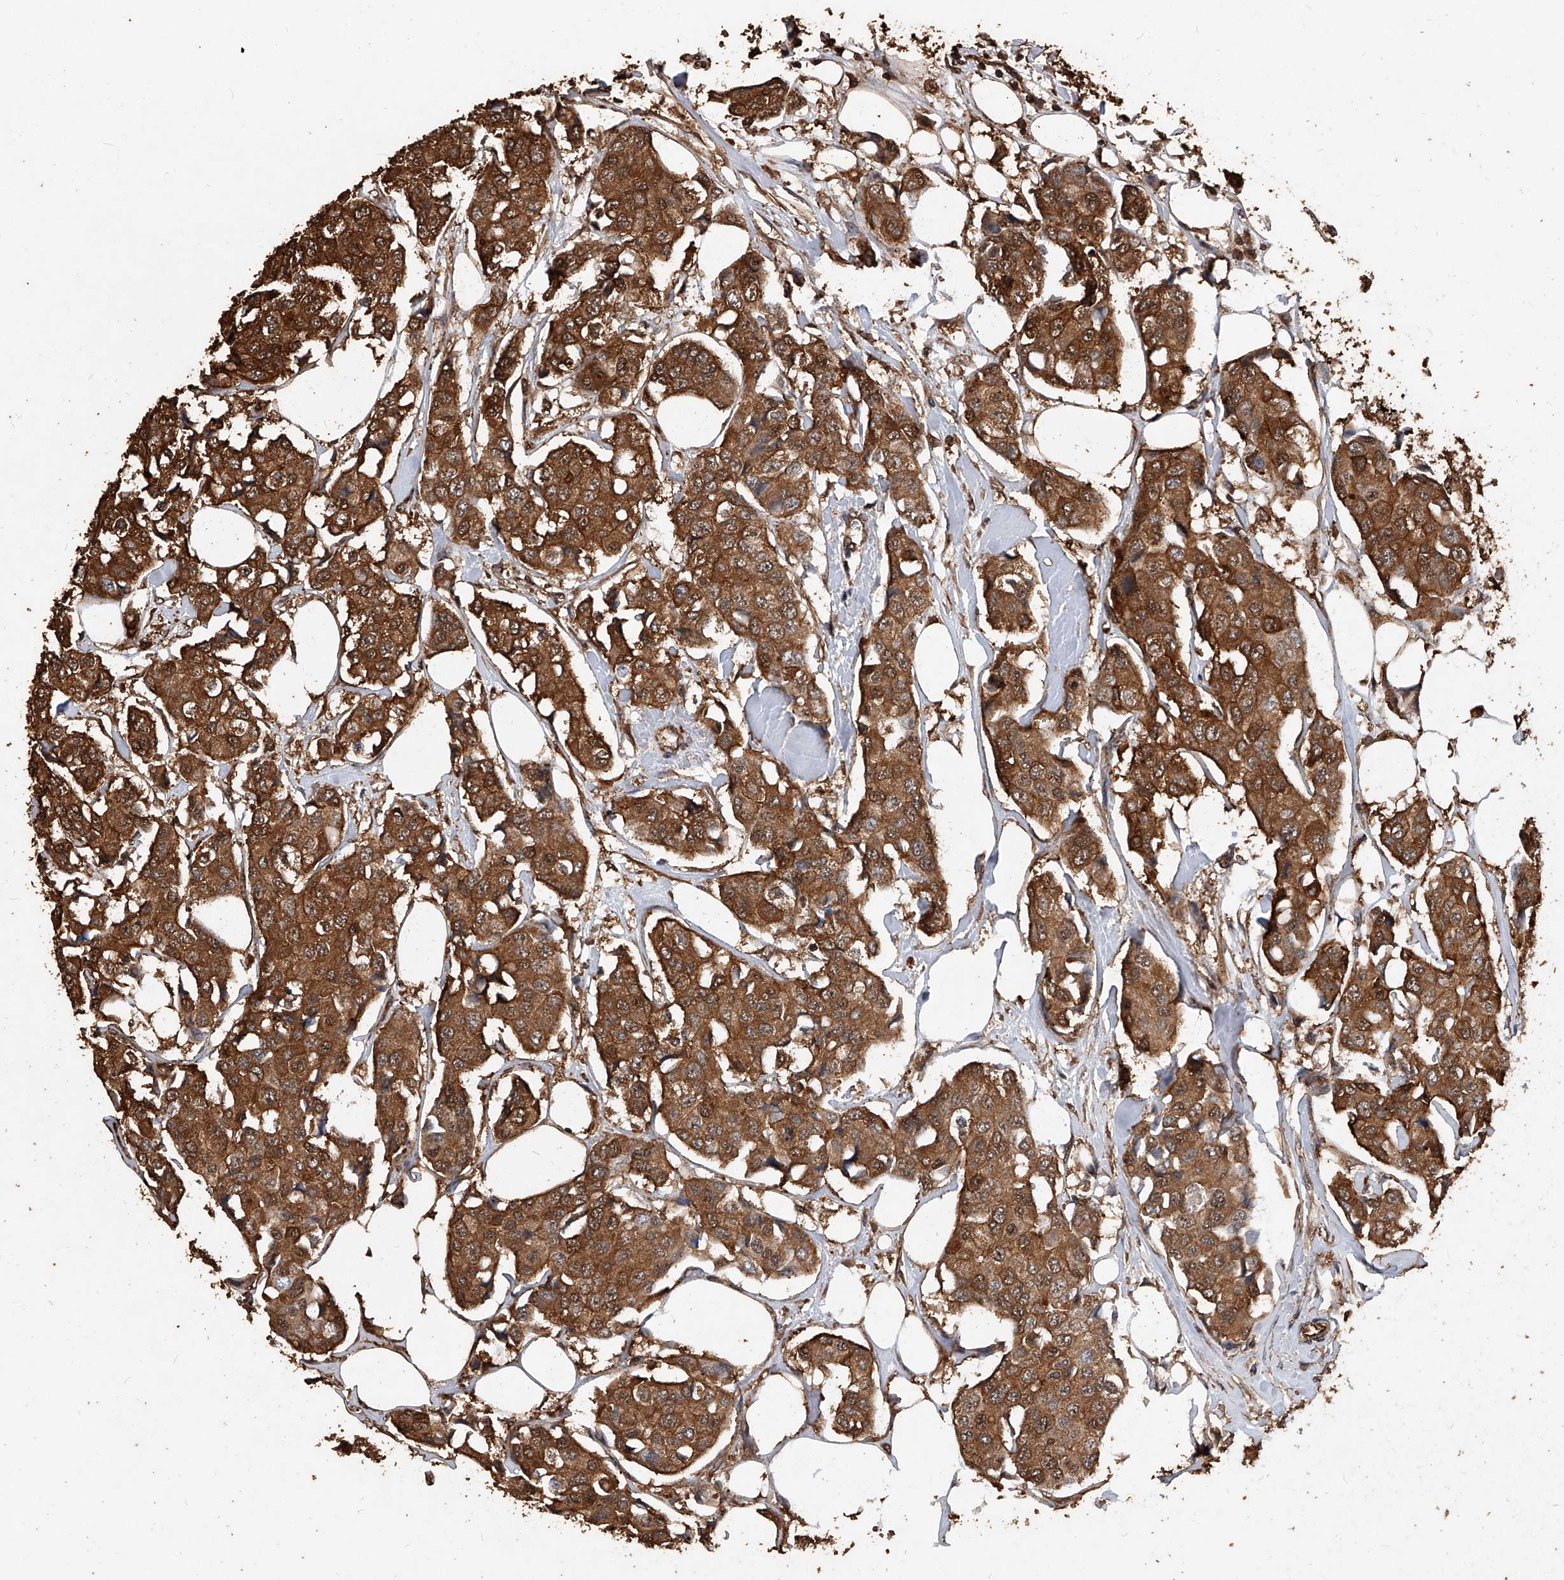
{"staining": {"intensity": "strong", "quantity": ">75%", "location": "cytoplasmic/membranous,nuclear"}, "tissue": "breast cancer", "cell_type": "Tumor cells", "image_type": "cancer", "snomed": [{"axis": "morphology", "description": "Duct carcinoma"}, {"axis": "topography", "description": "Breast"}], "caption": "Protein analysis of breast cancer (intraductal carcinoma) tissue demonstrates strong cytoplasmic/membranous and nuclear staining in approximately >75% of tumor cells. The staining was performed using DAB (3,3'-diaminobenzidine), with brown indicating positive protein expression. Nuclei are stained blue with hematoxylin.", "gene": "UCP2", "patient": {"sex": "female", "age": 80}}